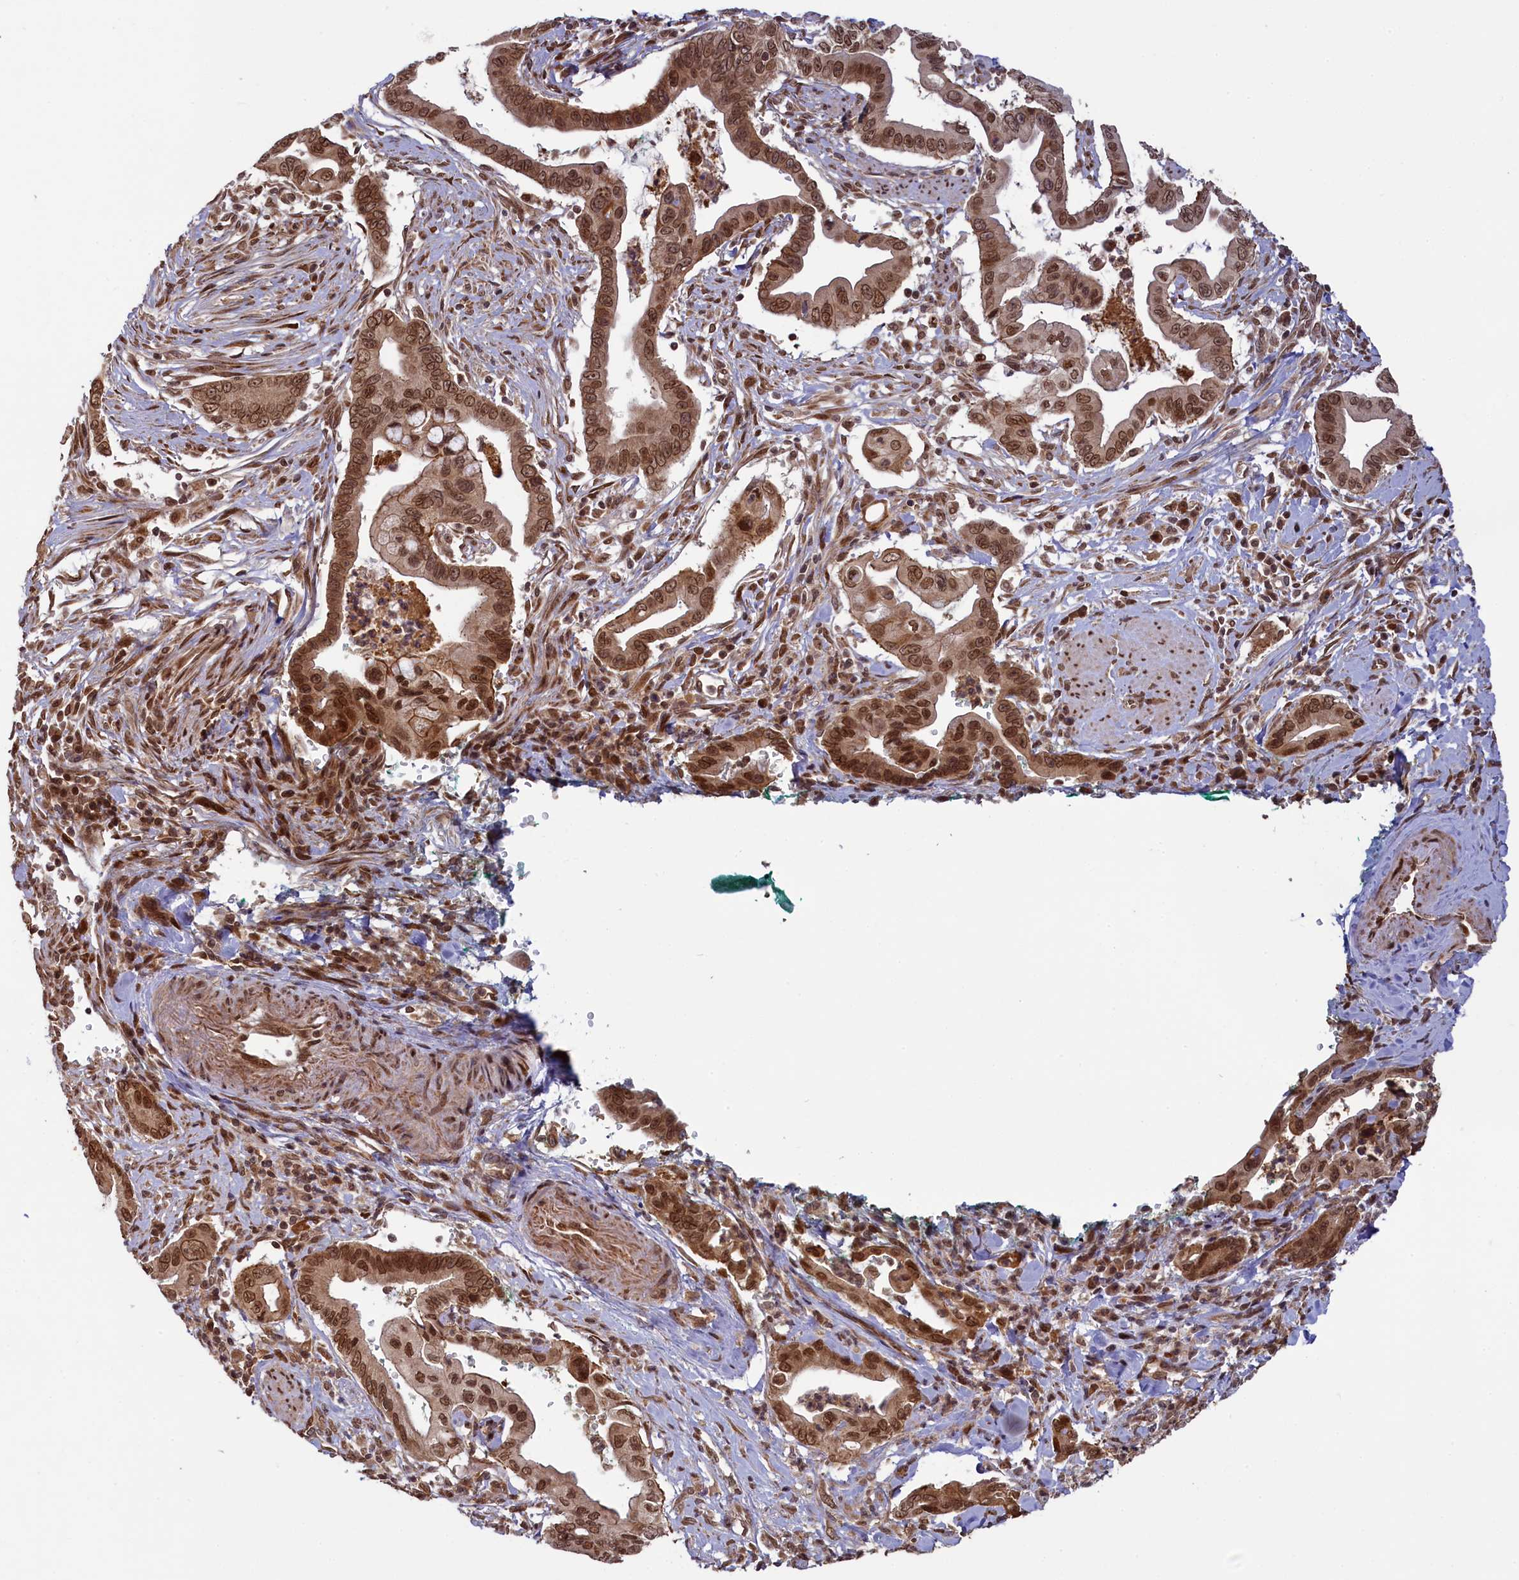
{"staining": {"intensity": "moderate", "quantity": ">75%", "location": "cytoplasmic/membranous,nuclear"}, "tissue": "pancreatic cancer", "cell_type": "Tumor cells", "image_type": "cancer", "snomed": [{"axis": "morphology", "description": "Adenocarcinoma, NOS"}, {"axis": "topography", "description": "Pancreas"}], "caption": "A photomicrograph of human pancreatic adenocarcinoma stained for a protein demonstrates moderate cytoplasmic/membranous and nuclear brown staining in tumor cells.", "gene": "NAE1", "patient": {"sex": "male", "age": 78}}